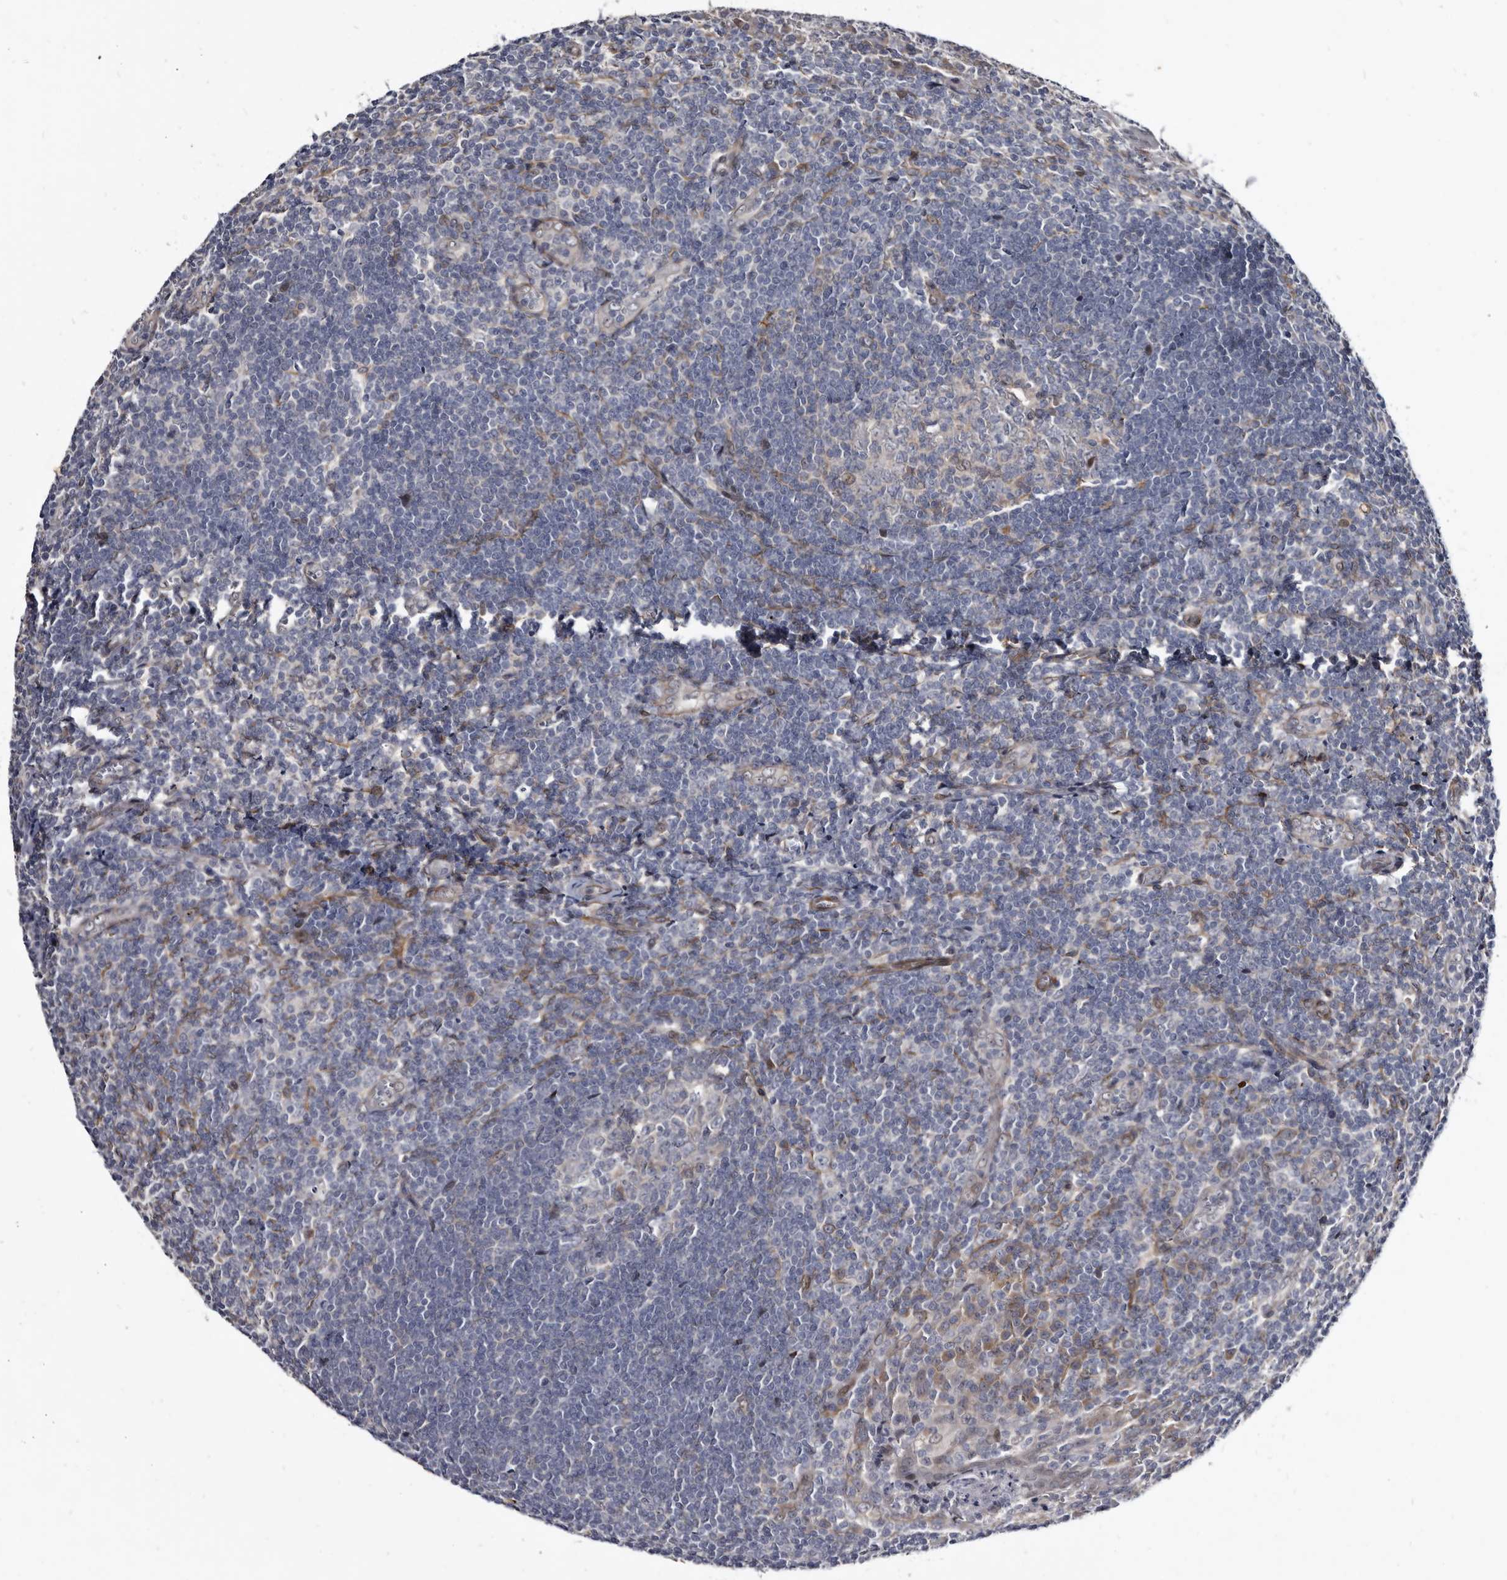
{"staining": {"intensity": "negative", "quantity": "none", "location": "none"}, "tissue": "tonsil", "cell_type": "Germinal center cells", "image_type": "normal", "snomed": [{"axis": "morphology", "description": "Normal tissue, NOS"}, {"axis": "topography", "description": "Tonsil"}], "caption": "Germinal center cells show no significant protein staining in benign tonsil. Brightfield microscopy of immunohistochemistry (IHC) stained with DAB (3,3'-diaminobenzidine) (brown) and hematoxylin (blue), captured at high magnification.", "gene": "PROM1", "patient": {"sex": "male", "age": 27}}